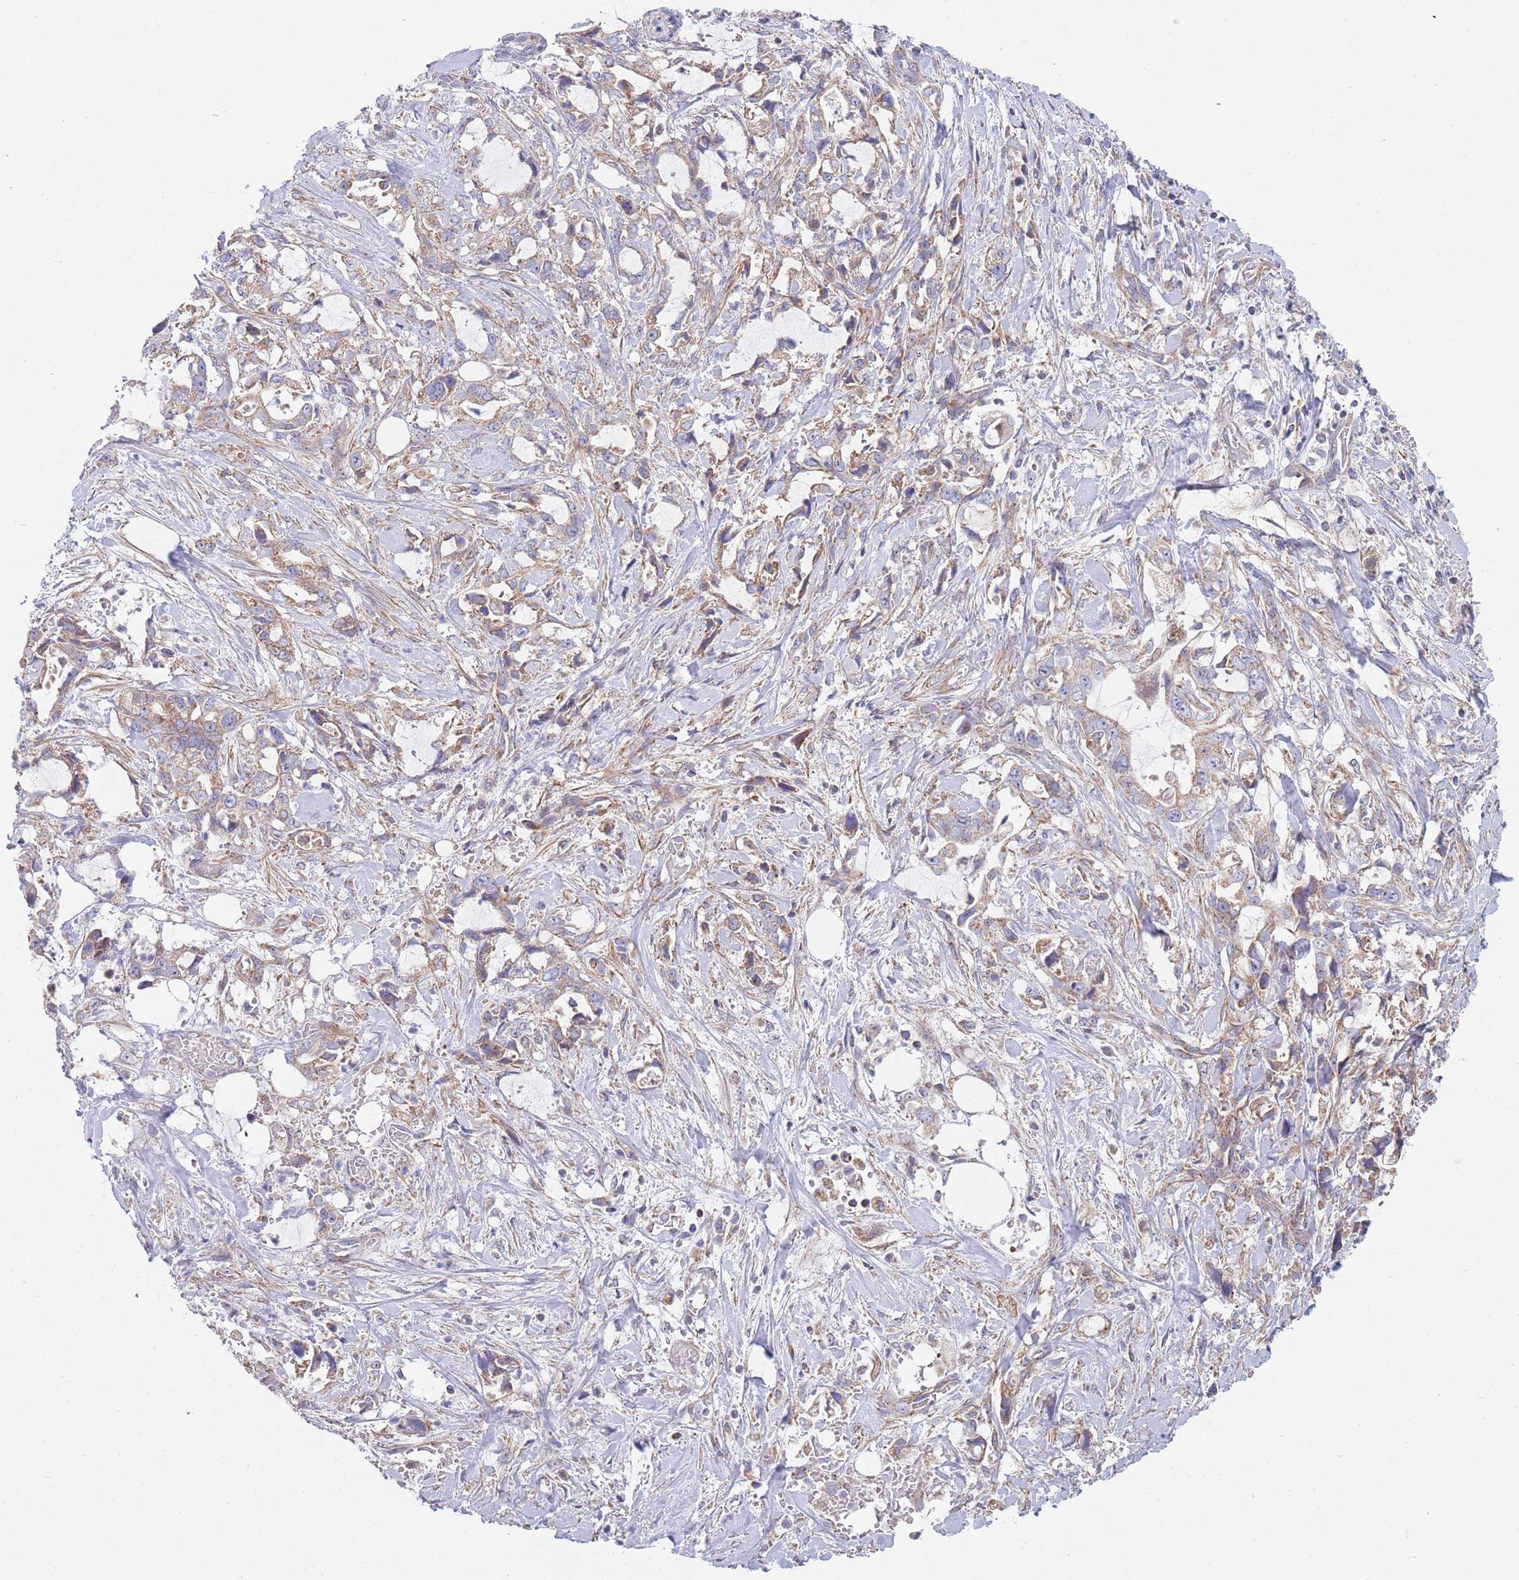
{"staining": {"intensity": "weak", "quantity": ">75%", "location": "cytoplasmic/membranous"}, "tissue": "pancreatic cancer", "cell_type": "Tumor cells", "image_type": "cancer", "snomed": [{"axis": "morphology", "description": "Adenocarcinoma, NOS"}, {"axis": "topography", "description": "Pancreas"}], "caption": "A brown stain highlights weak cytoplasmic/membranous staining of a protein in pancreatic cancer tumor cells.", "gene": "PWWP3A", "patient": {"sex": "female", "age": 61}}